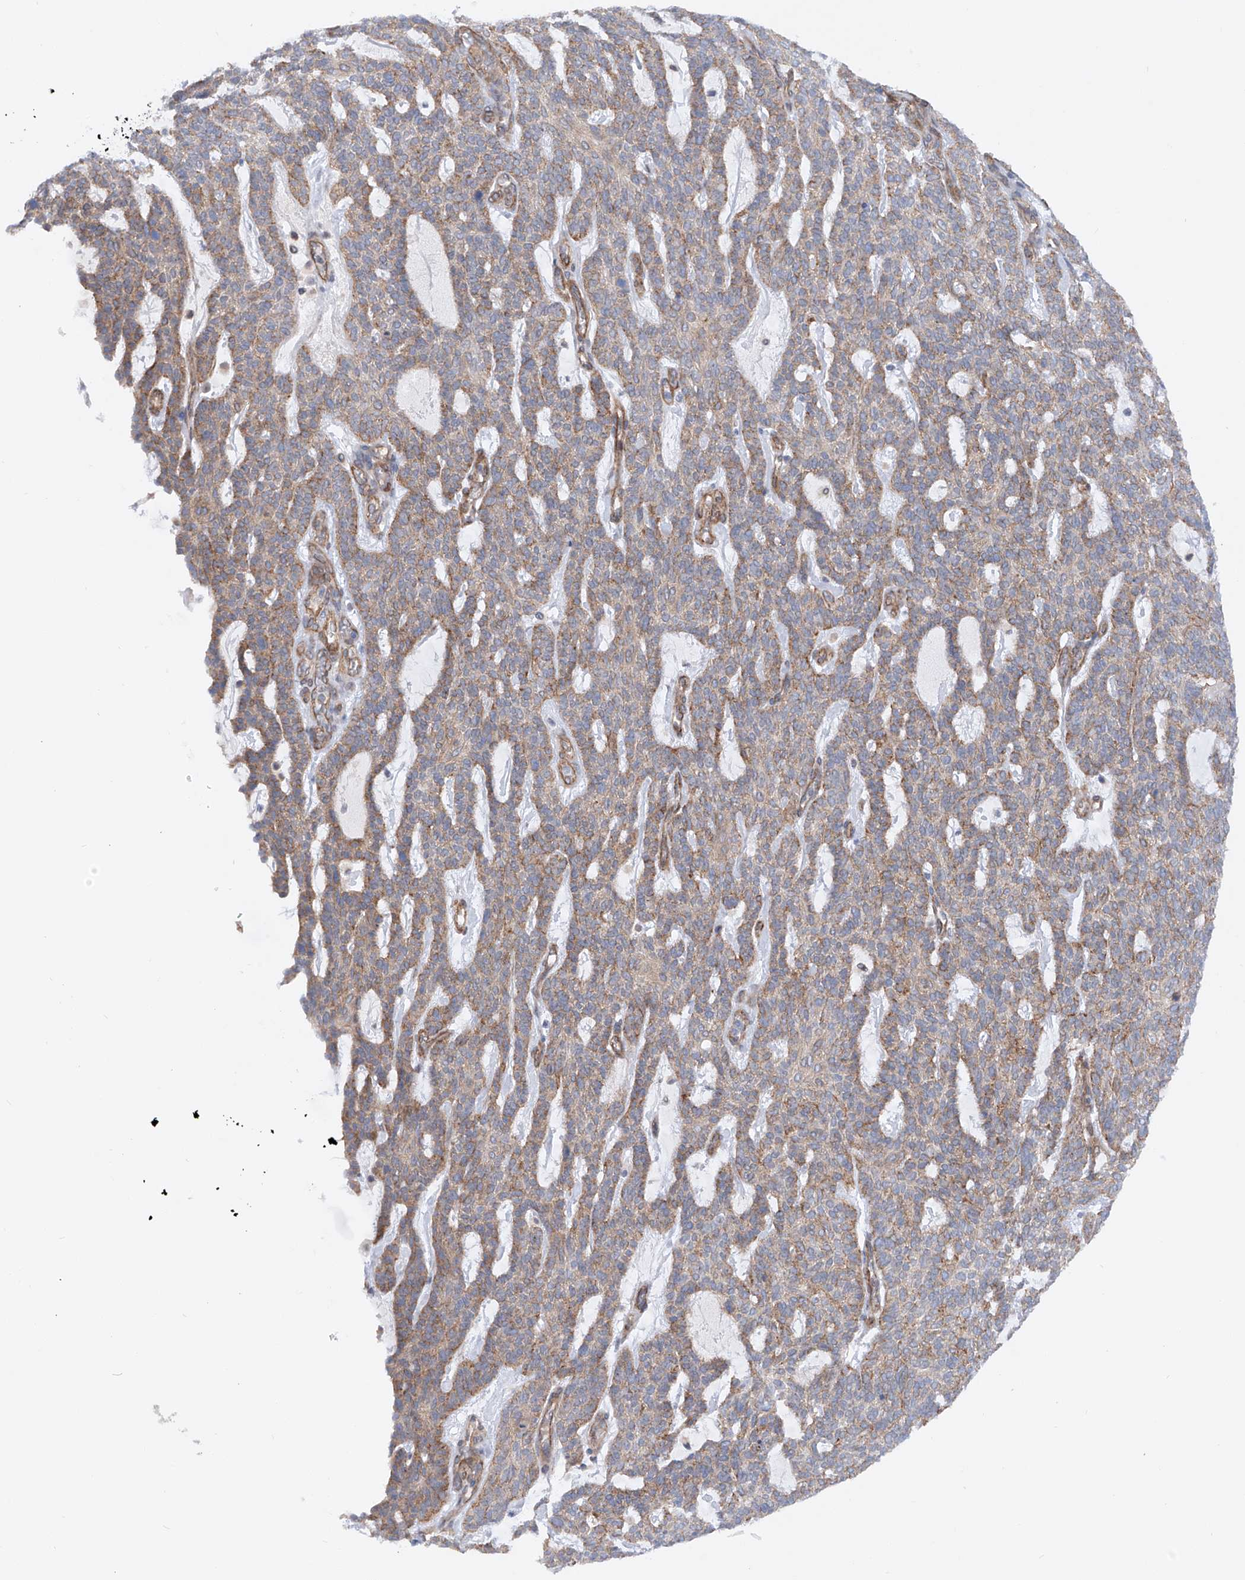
{"staining": {"intensity": "moderate", "quantity": ">75%", "location": "cytoplasmic/membranous"}, "tissue": "skin cancer", "cell_type": "Tumor cells", "image_type": "cancer", "snomed": [{"axis": "morphology", "description": "Squamous cell carcinoma, NOS"}, {"axis": "topography", "description": "Skin"}], "caption": "Immunohistochemistry (DAB) staining of squamous cell carcinoma (skin) exhibits moderate cytoplasmic/membranous protein positivity in approximately >75% of tumor cells.", "gene": "ZNF490", "patient": {"sex": "female", "age": 90}}